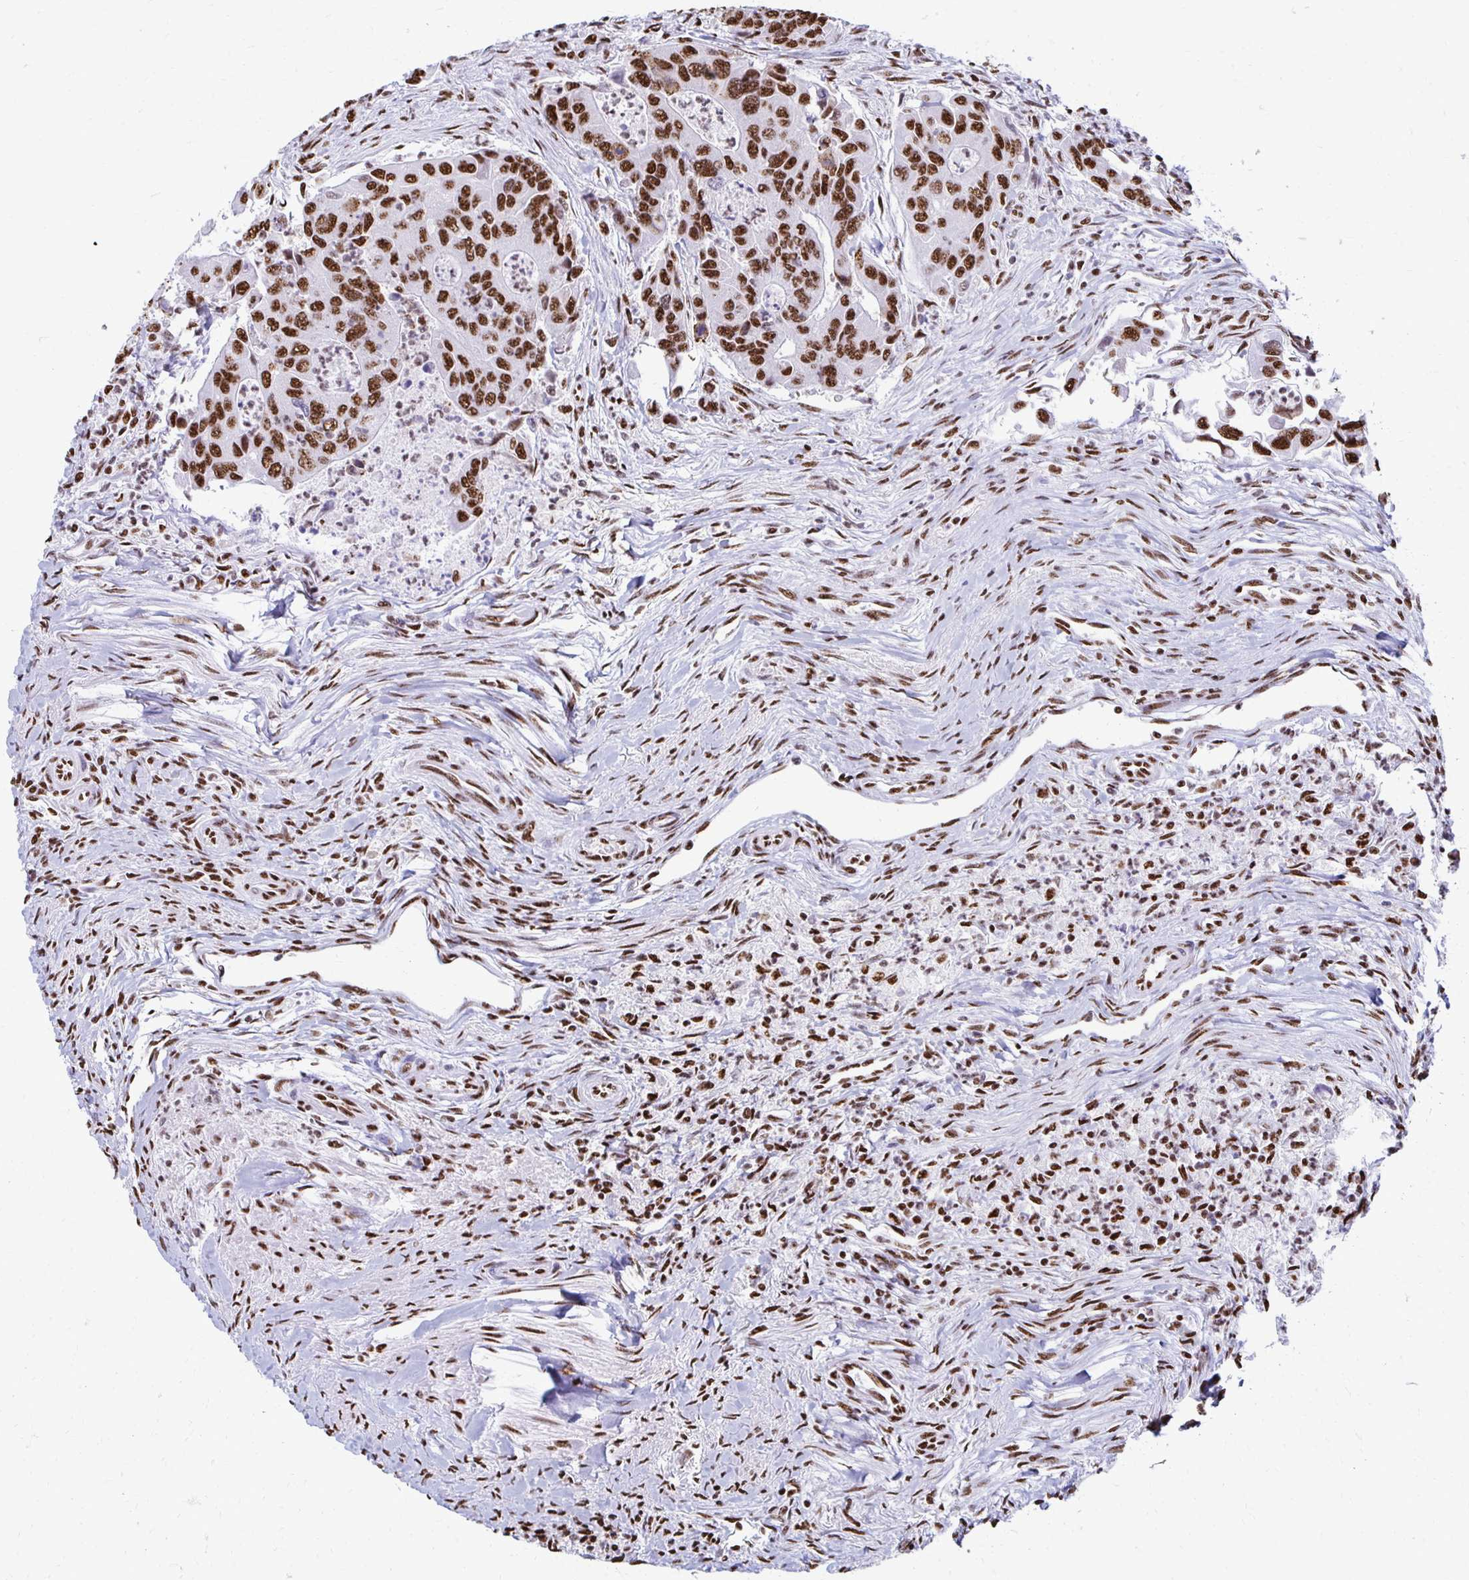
{"staining": {"intensity": "strong", "quantity": ">75%", "location": "nuclear"}, "tissue": "colorectal cancer", "cell_type": "Tumor cells", "image_type": "cancer", "snomed": [{"axis": "morphology", "description": "Adenocarcinoma, NOS"}, {"axis": "topography", "description": "Colon"}], "caption": "Protein expression analysis of colorectal adenocarcinoma displays strong nuclear staining in approximately >75% of tumor cells.", "gene": "NONO", "patient": {"sex": "female", "age": 67}}